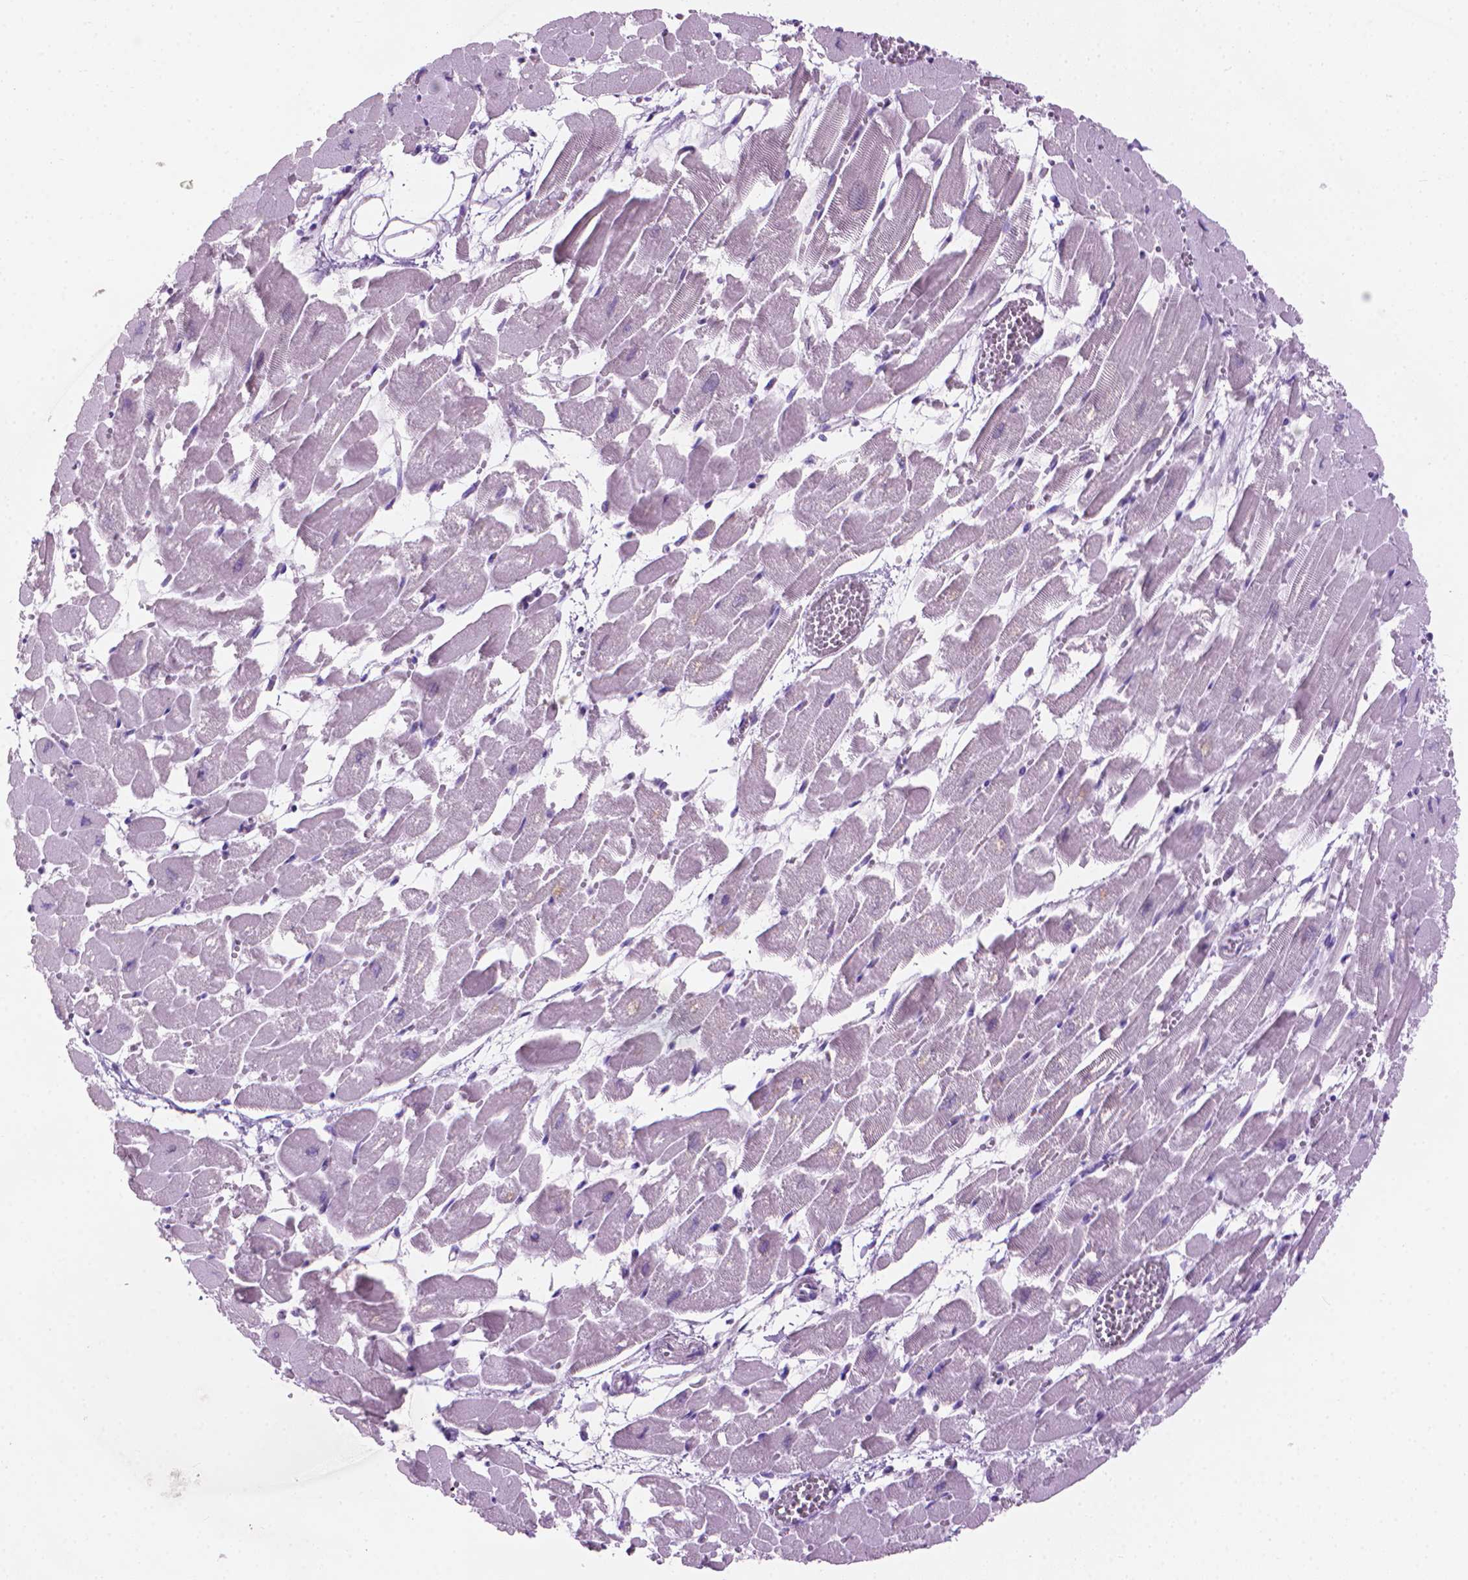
{"staining": {"intensity": "negative", "quantity": "none", "location": "none"}, "tissue": "heart muscle", "cell_type": "Cardiomyocytes", "image_type": "normal", "snomed": [{"axis": "morphology", "description": "Normal tissue, NOS"}, {"axis": "topography", "description": "Heart"}], "caption": "This photomicrograph is of benign heart muscle stained with IHC to label a protein in brown with the nuclei are counter-stained blue. There is no expression in cardiomyocytes. (IHC, brightfield microscopy, high magnification).", "gene": "KRT73", "patient": {"sex": "female", "age": 52}}